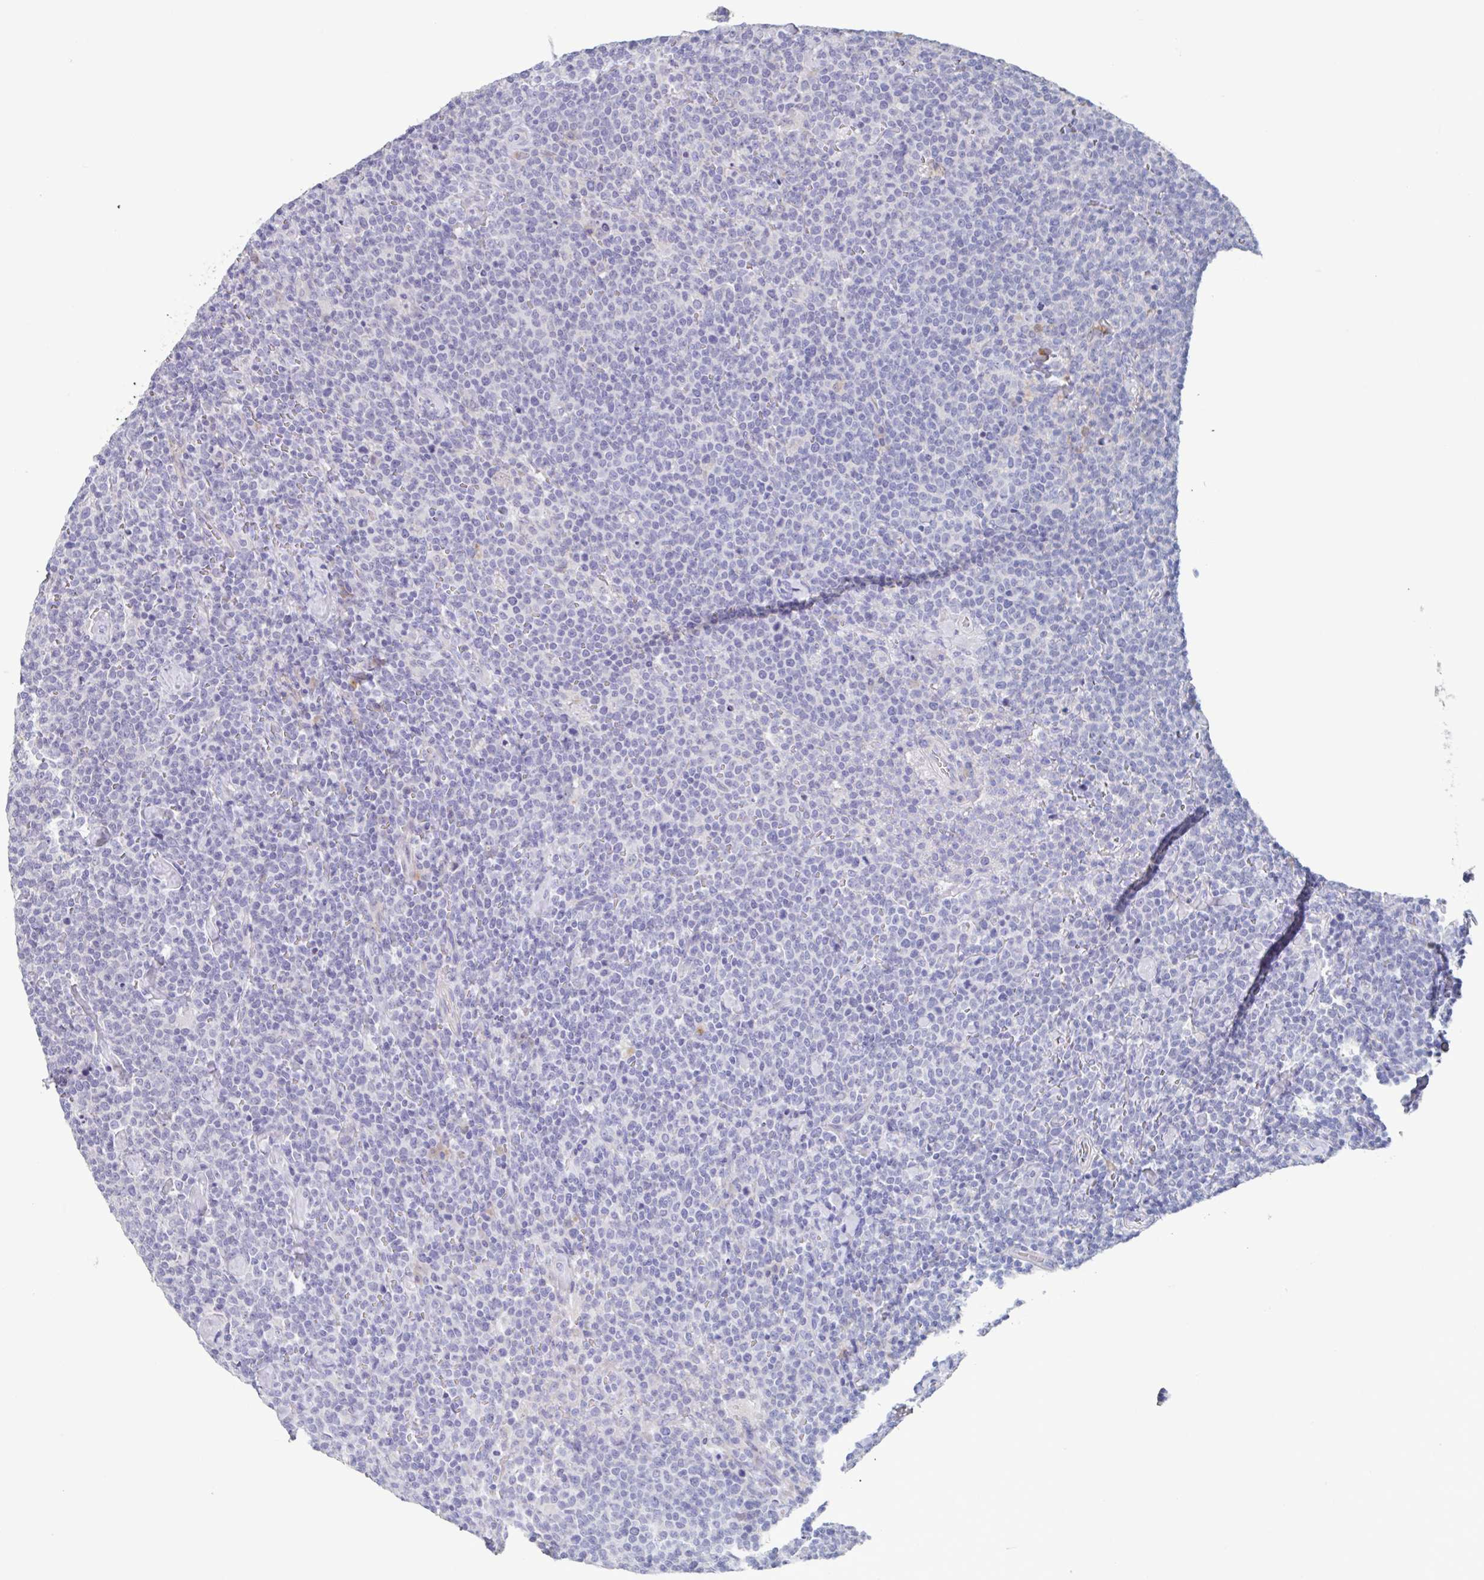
{"staining": {"intensity": "negative", "quantity": "none", "location": "none"}, "tissue": "lymphoma", "cell_type": "Tumor cells", "image_type": "cancer", "snomed": [{"axis": "morphology", "description": "Malignant lymphoma, non-Hodgkin's type, High grade"}, {"axis": "topography", "description": "Lymph node"}], "caption": "Immunohistochemical staining of human lymphoma demonstrates no significant positivity in tumor cells.", "gene": "NOXRED1", "patient": {"sex": "male", "age": 61}}